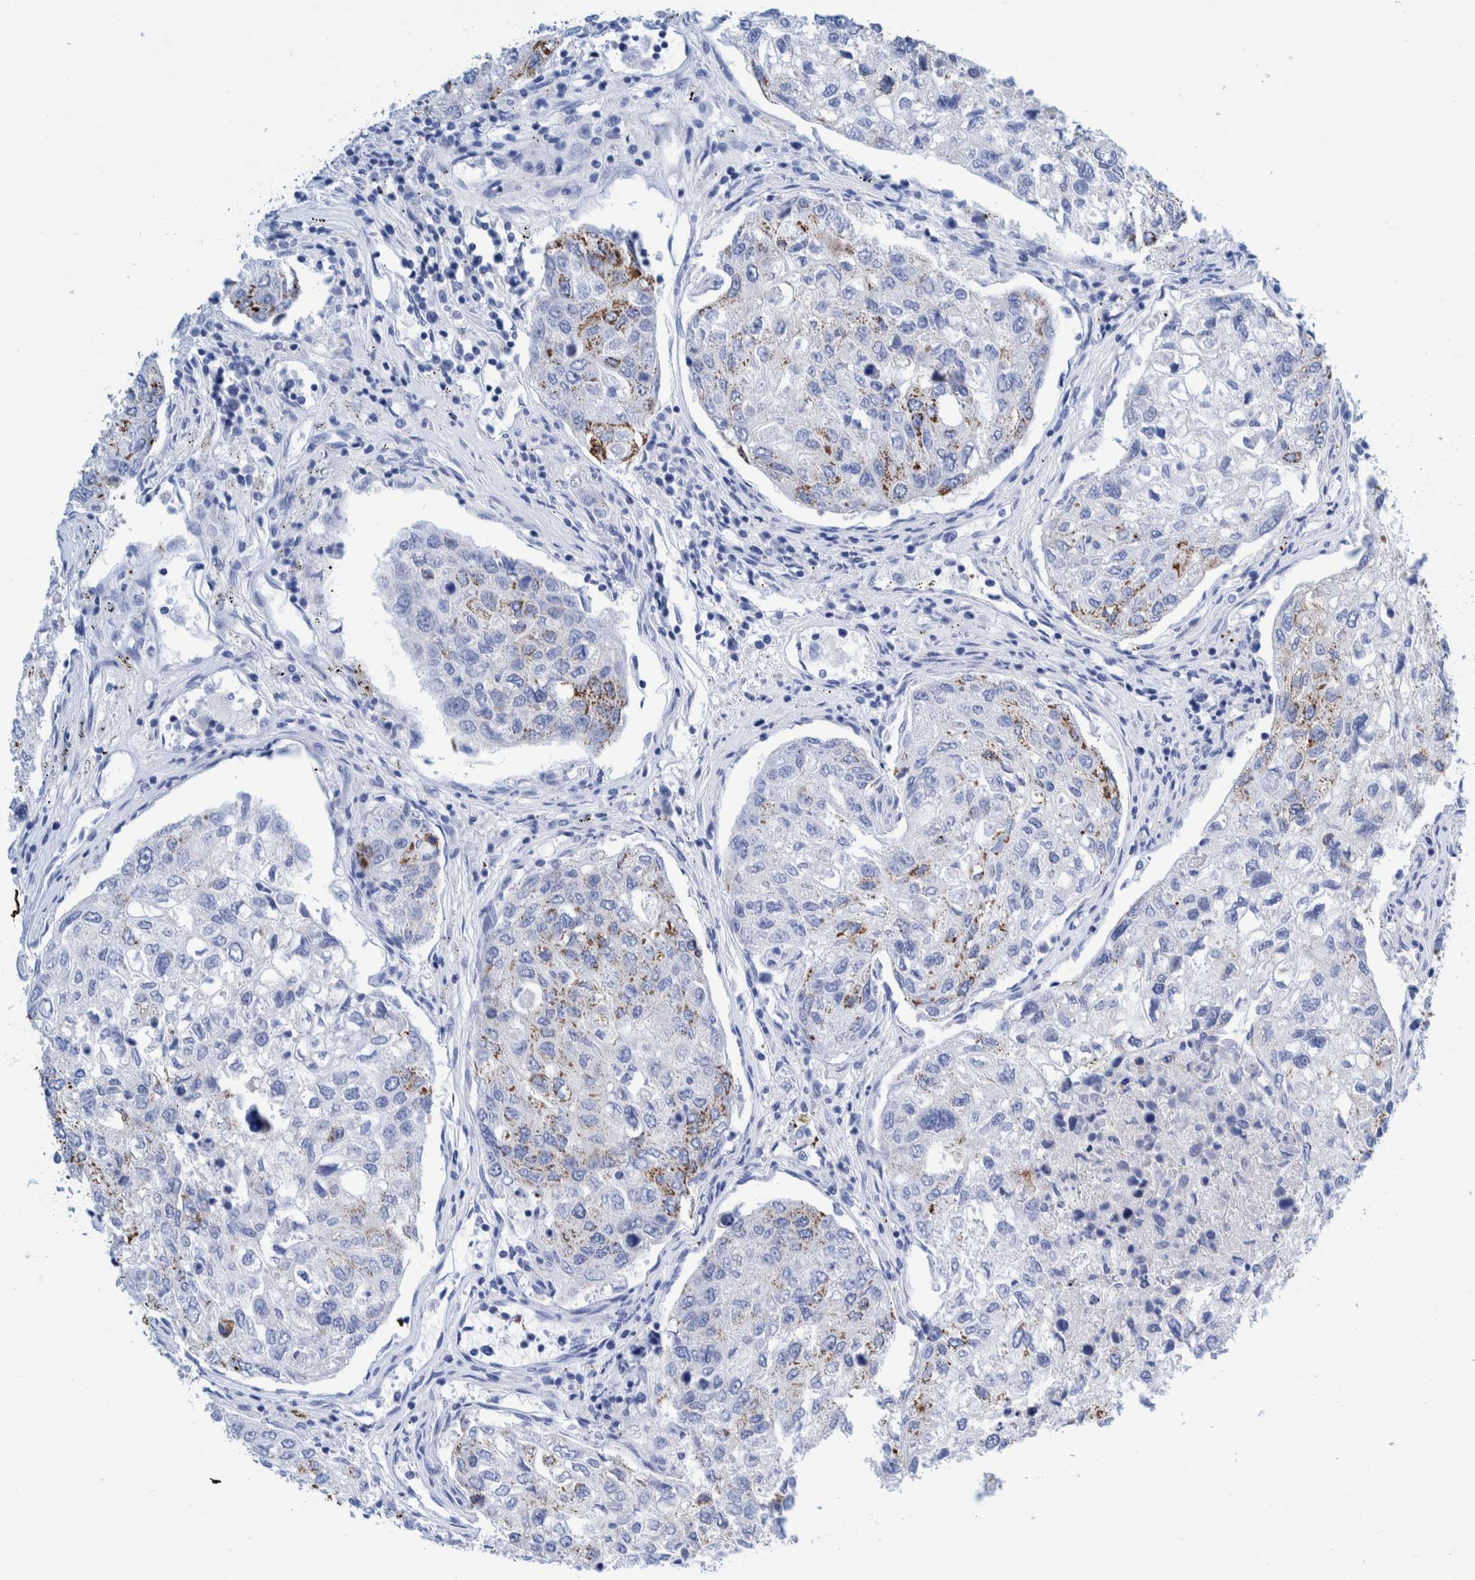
{"staining": {"intensity": "negative", "quantity": "none", "location": "none"}, "tissue": "urothelial cancer", "cell_type": "Tumor cells", "image_type": "cancer", "snomed": [{"axis": "morphology", "description": "Urothelial carcinoma, High grade"}, {"axis": "topography", "description": "Lymph node"}, {"axis": "topography", "description": "Urinary bladder"}], "caption": "A photomicrograph of high-grade urothelial carcinoma stained for a protein shows no brown staining in tumor cells.", "gene": "KRT14", "patient": {"sex": "male", "age": 51}}